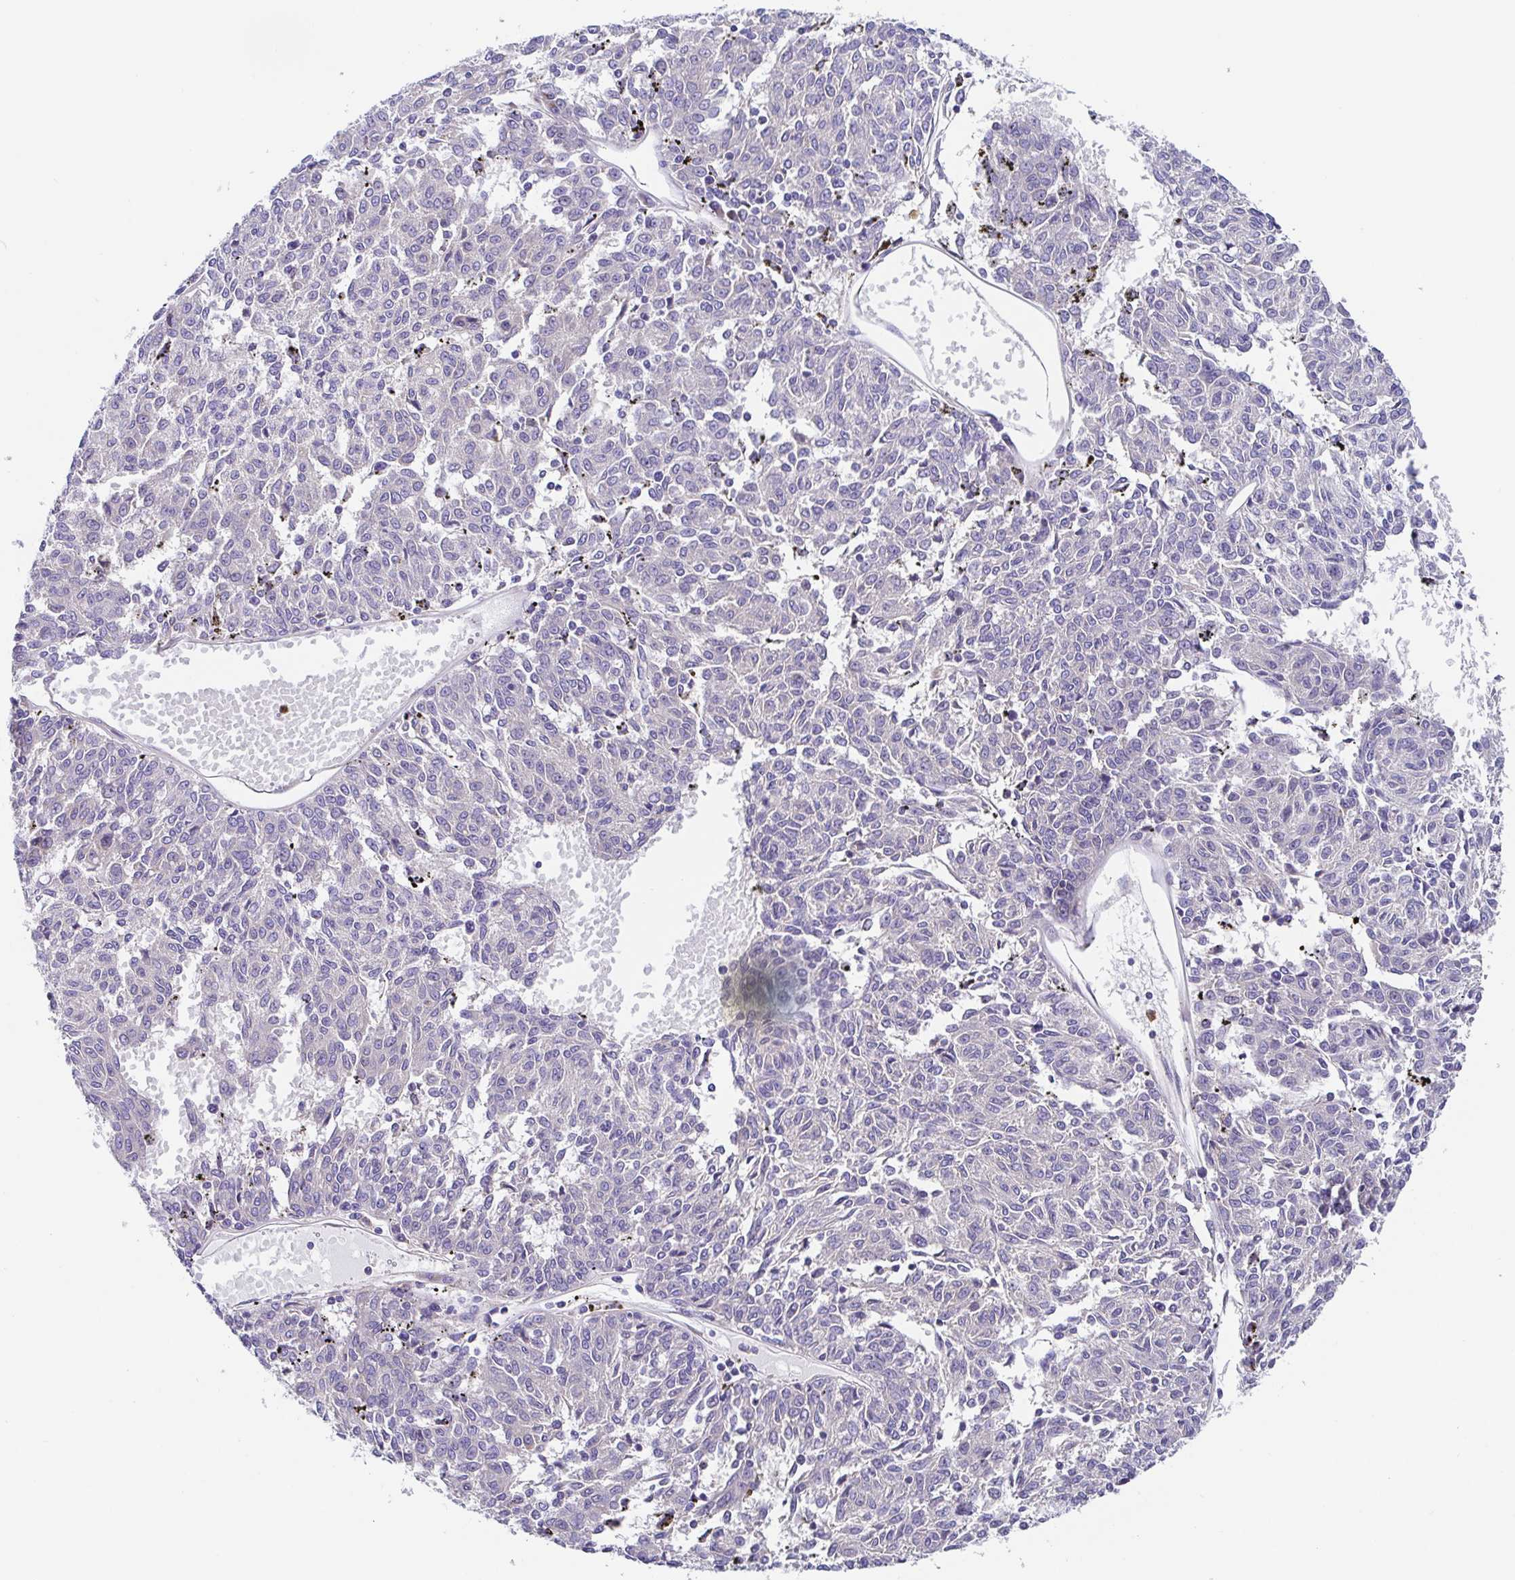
{"staining": {"intensity": "negative", "quantity": "none", "location": "none"}, "tissue": "melanoma", "cell_type": "Tumor cells", "image_type": "cancer", "snomed": [{"axis": "morphology", "description": "Malignant melanoma, NOS"}, {"axis": "topography", "description": "Skin"}], "caption": "Immunohistochemistry (IHC) photomicrograph of neoplastic tissue: malignant melanoma stained with DAB shows no significant protein expression in tumor cells.", "gene": "GOLGA1", "patient": {"sex": "female", "age": 72}}